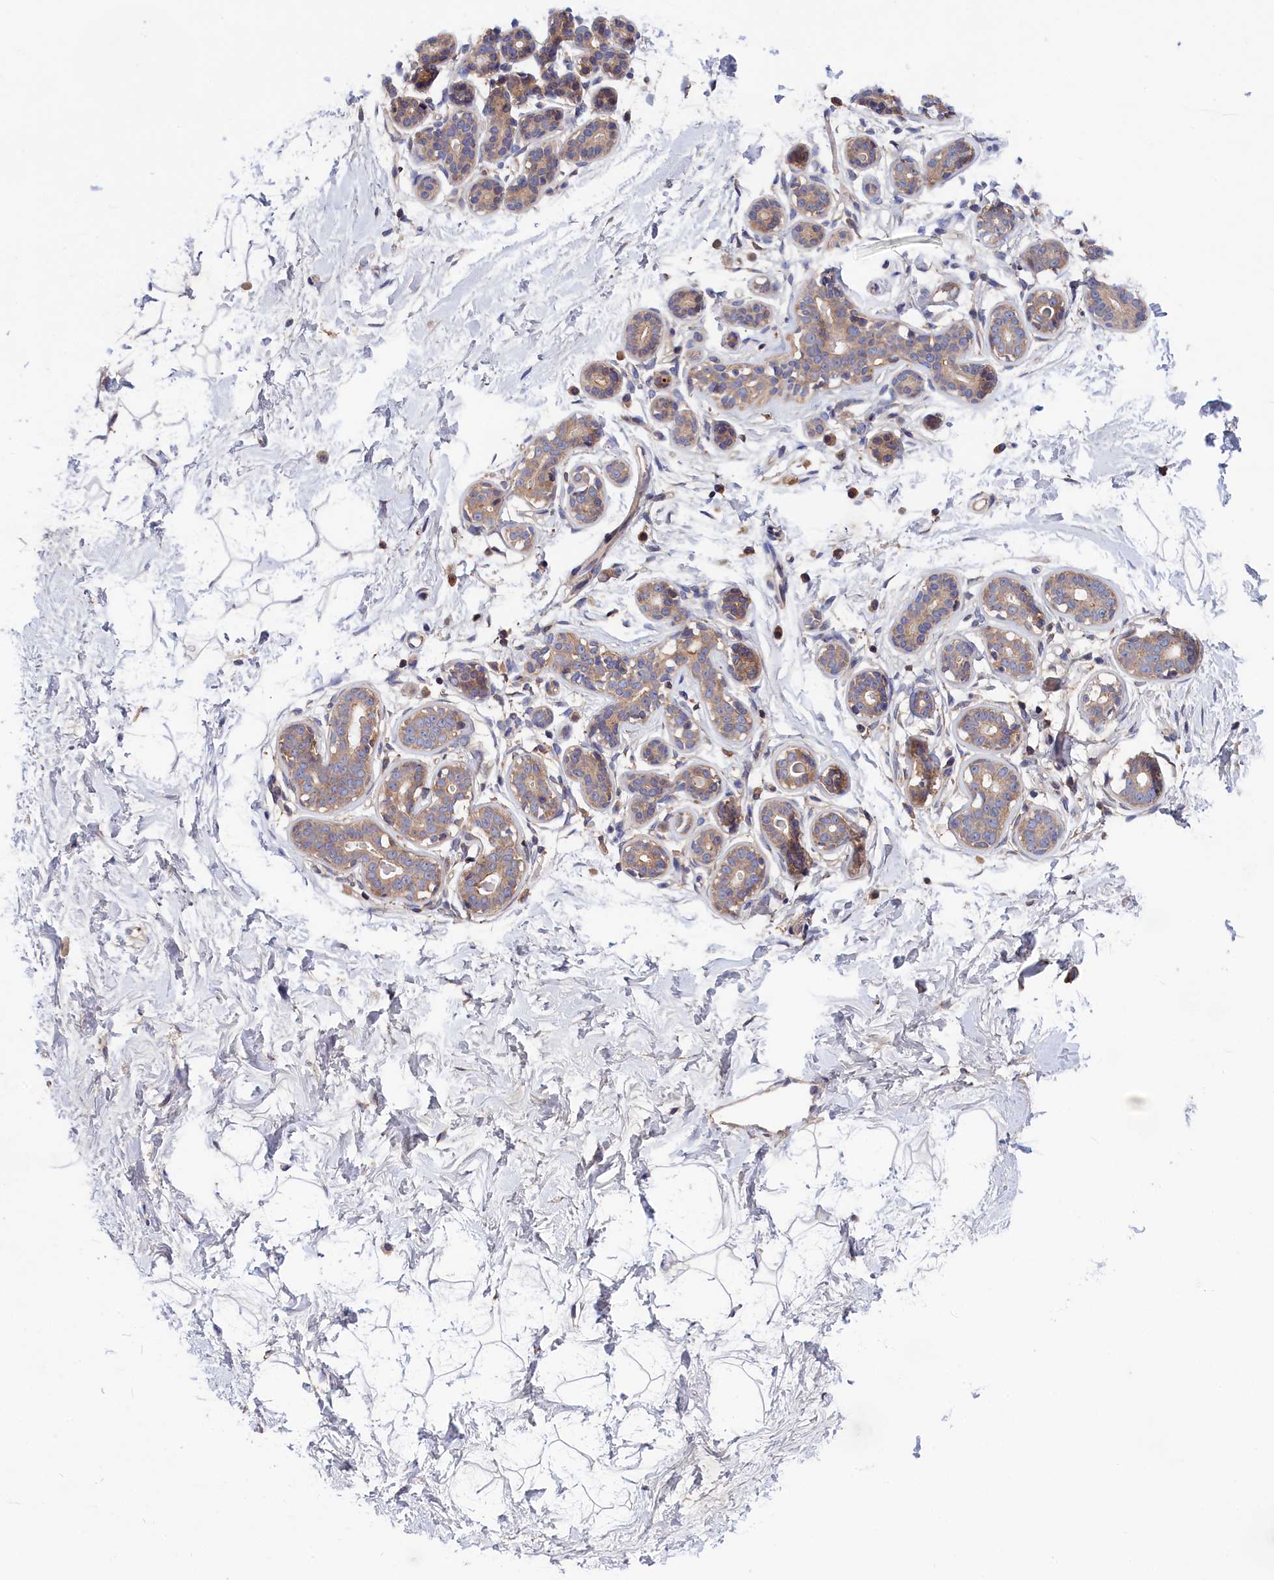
{"staining": {"intensity": "negative", "quantity": "none", "location": "none"}, "tissue": "breast", "cell_type": "Adipocytes", "image_type": "normal", "snomed": [{"axis": "morphology", "description": "Normal tissue, NOS"}, {"axis": "morphology", "description": "Adenoma, NOS"}, {"axis": "topography", "description": "Breast"}], "caption": "Adipocytes show no significant staining in unremarkable breast.", "gene": "CRACD", "patient": {"sex": "female", "age": 23}}